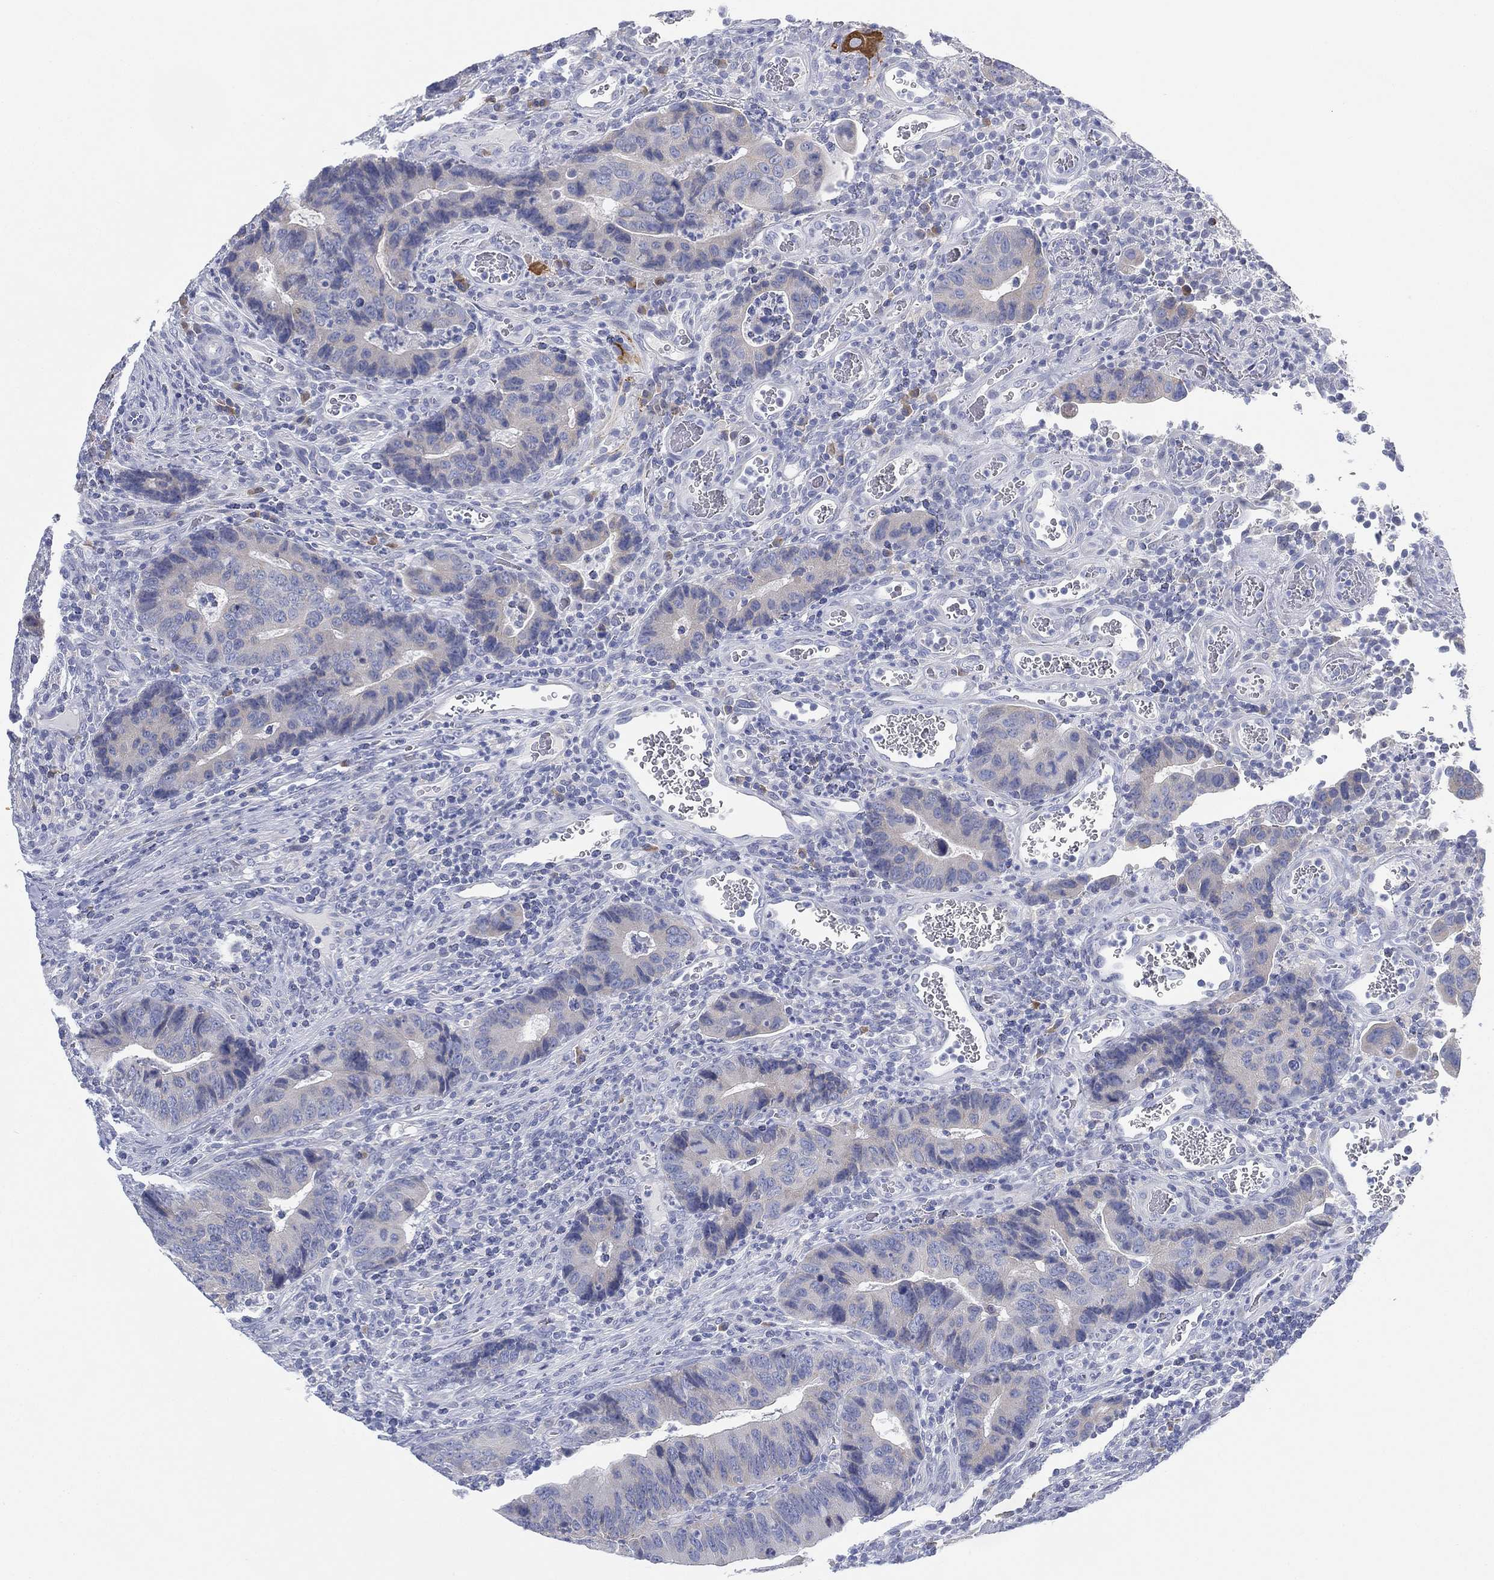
{"staining": {"intensity": "negative", "quantity": "none", "location": "none"}, "tissue": "colorectal cancer", "cell_type": "Tumor cells", "image_type": "cancer", "snomed": [{"axis": "morphology", "description": "Adenocarcinoma, NOS"}, {"axis": "topography", "description": "Colon"}], "caption": "Colorectal cancer (adenocarcinoma) was stained to show a protein in brown. There is no significant staining in tumor cells. The staining is performed using DAB brown chromogen with nuclei counter-stained in using hematoxylin.", "gene": "GCNA", "patient": {"sex": "female", "age": 56}}